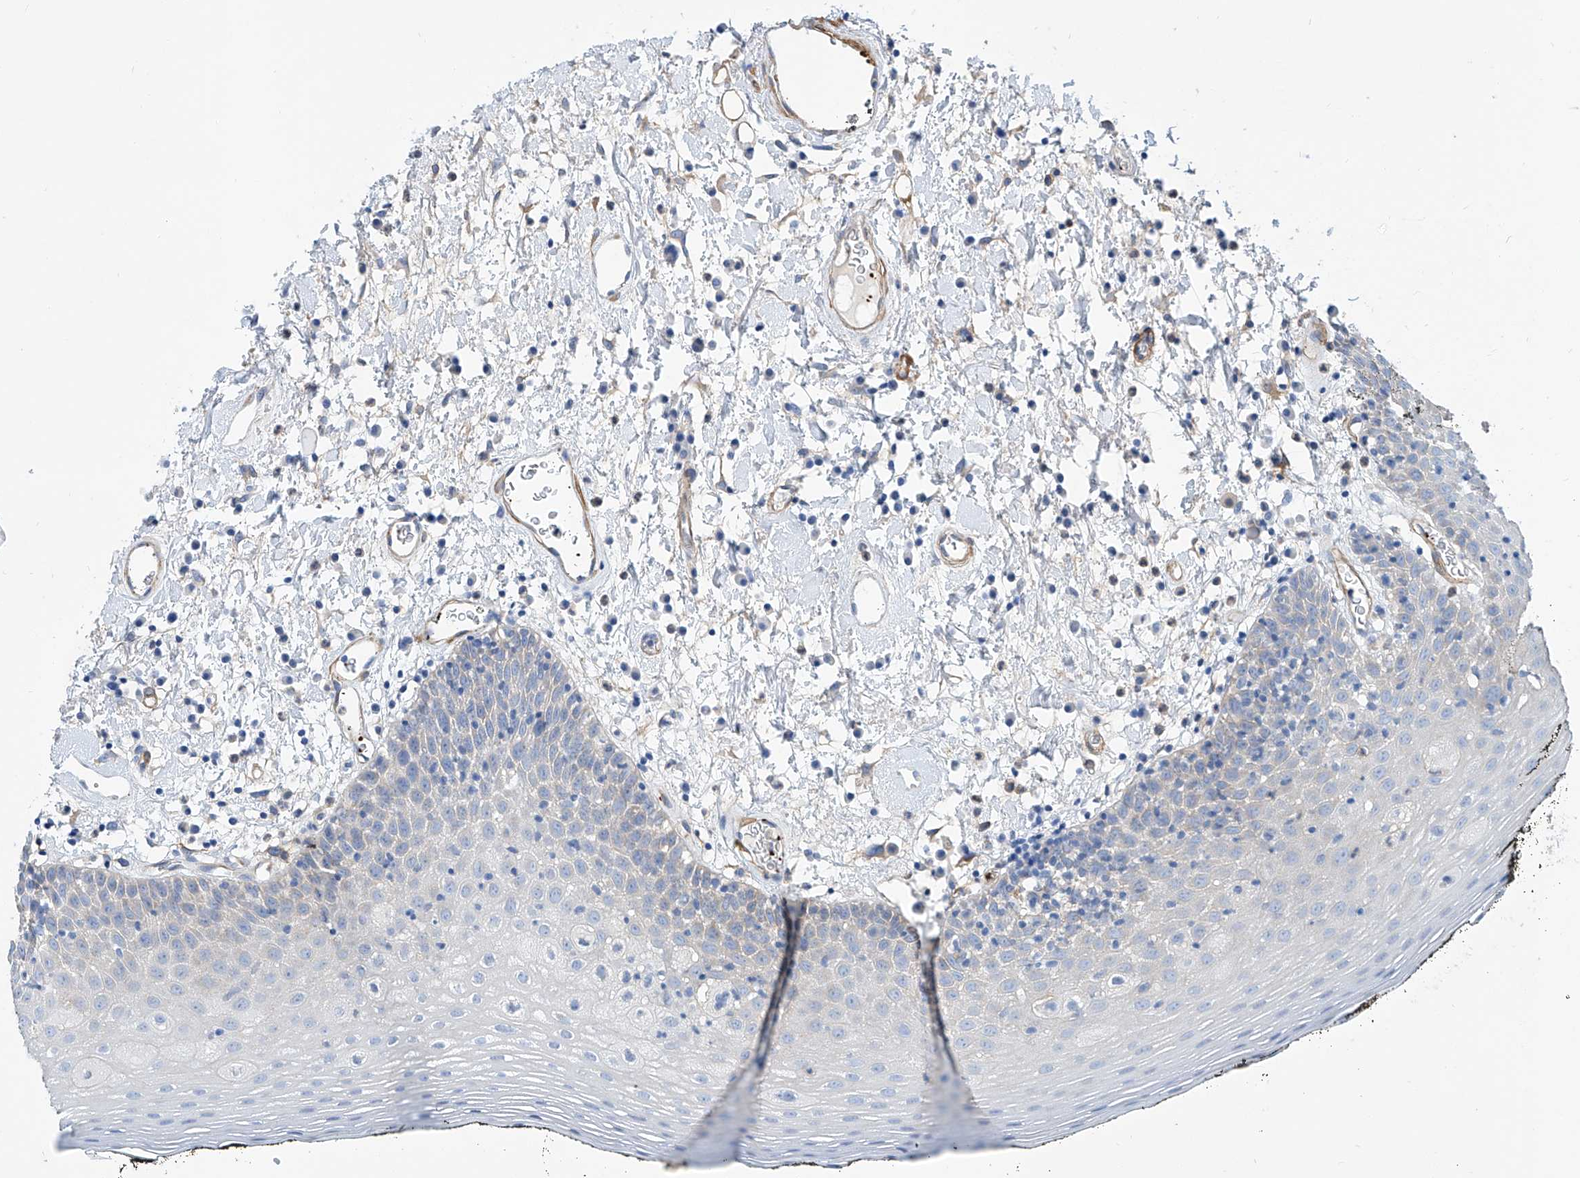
{"staining": {"intensity": "negative", "quantity": "none", "location": "none"}, "tissue": "oral mucosa", "cell_type": "Squamous epithelial cells", "image_type": "normal", "snomed": [{"axis": "morphology", "description": "Normal tissue, NOS"}, {"axis": "topography", "description": "Oral tissue"}], "caption": "Squamous epithelial cells show no significant expression in benign oral mucosa. (Brightfield microscopy of DAB IHC at high magnification).", "gene": "TAS2R60", "patient": {"sex": "male", "age": 74}}